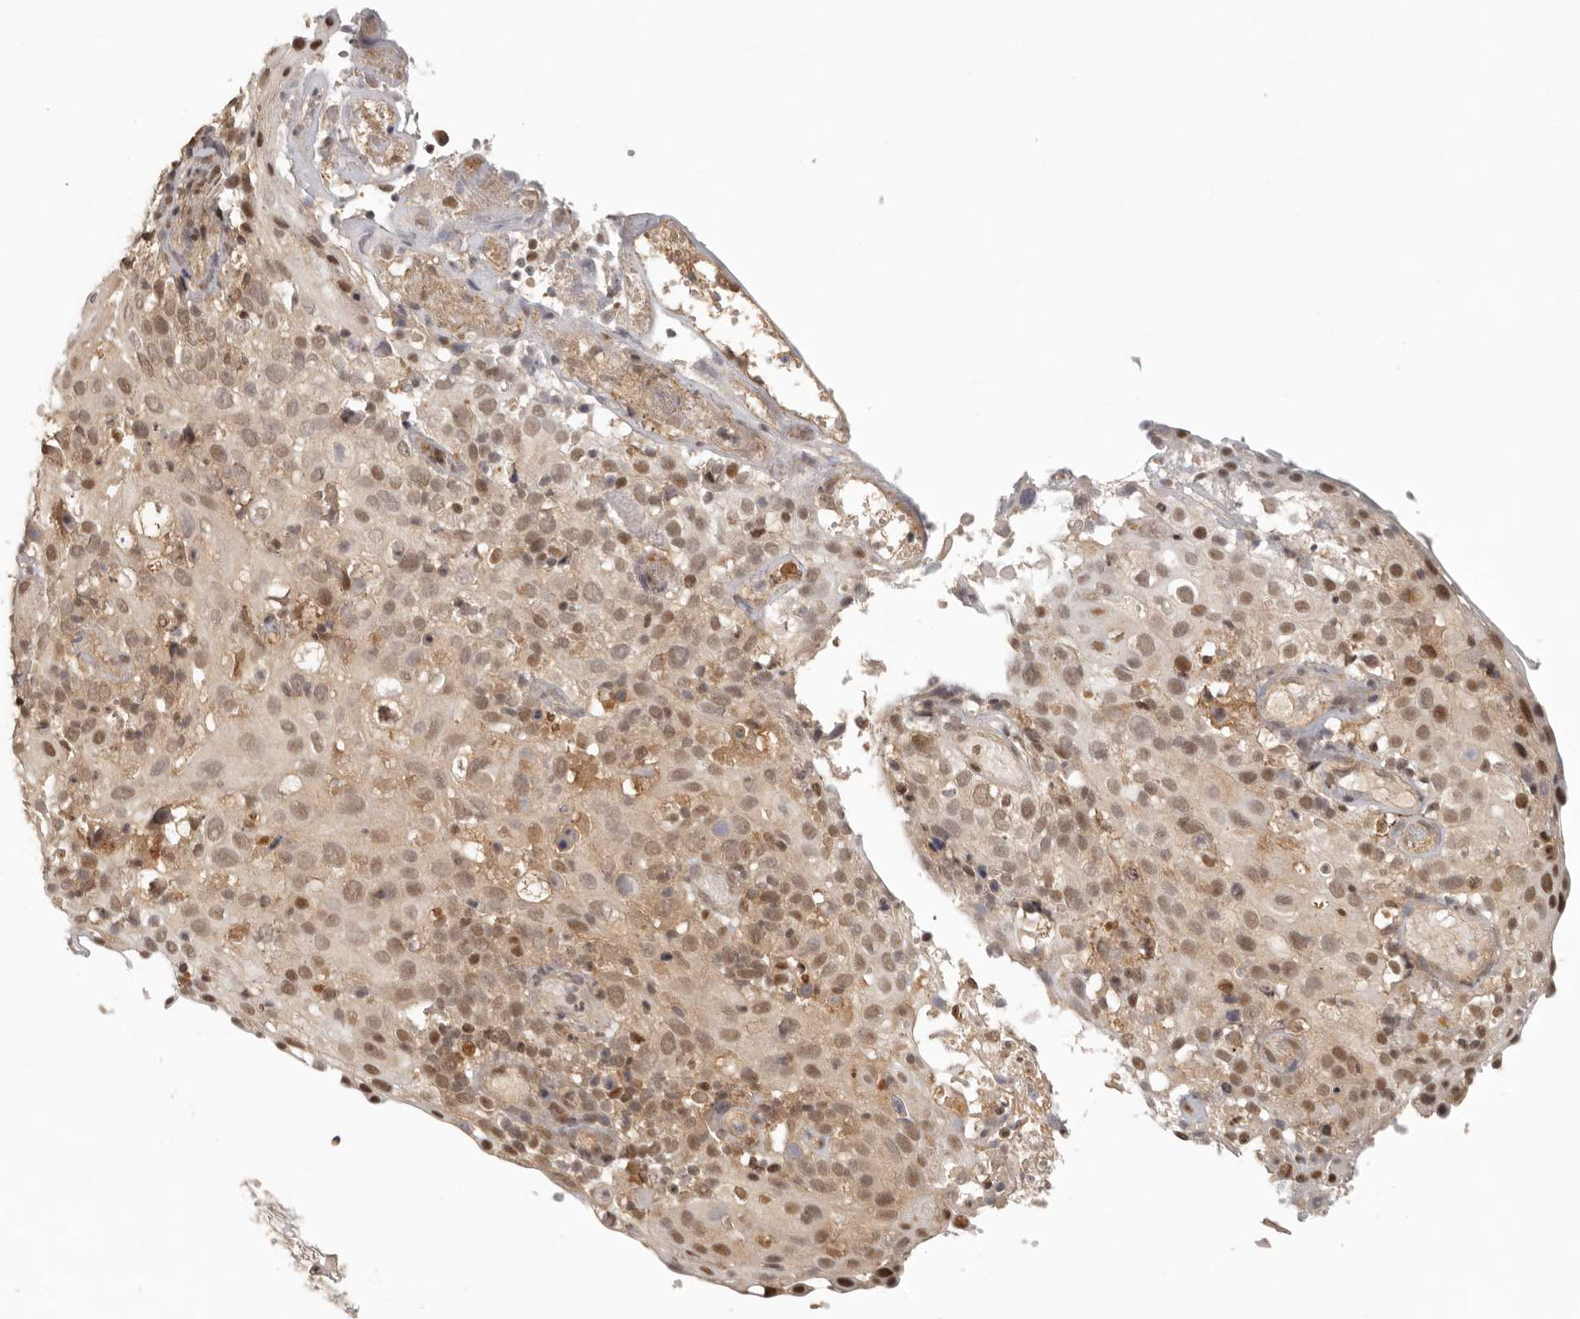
{"staining": {"intensity": "moderate", "quantity": ">75%", "location": "nuclear"}, "tissue": "cervical cancer", "cell_type": "Tumor cells", "image_type": "cancer", "snomed": [{"axis": "morphology", "description": "Squamous cell carcinoma, NOS"}, {"axis": "topography", "description": "Cervix"}], "caption": "Immunohistochemical staining of squamous cell carcinoma (cervical) exhibits moderate nuclear protein positivity in about >75% of tumor cells.", "gene": "PSMA5", "patient": {"sex": "female", "age": 74}}